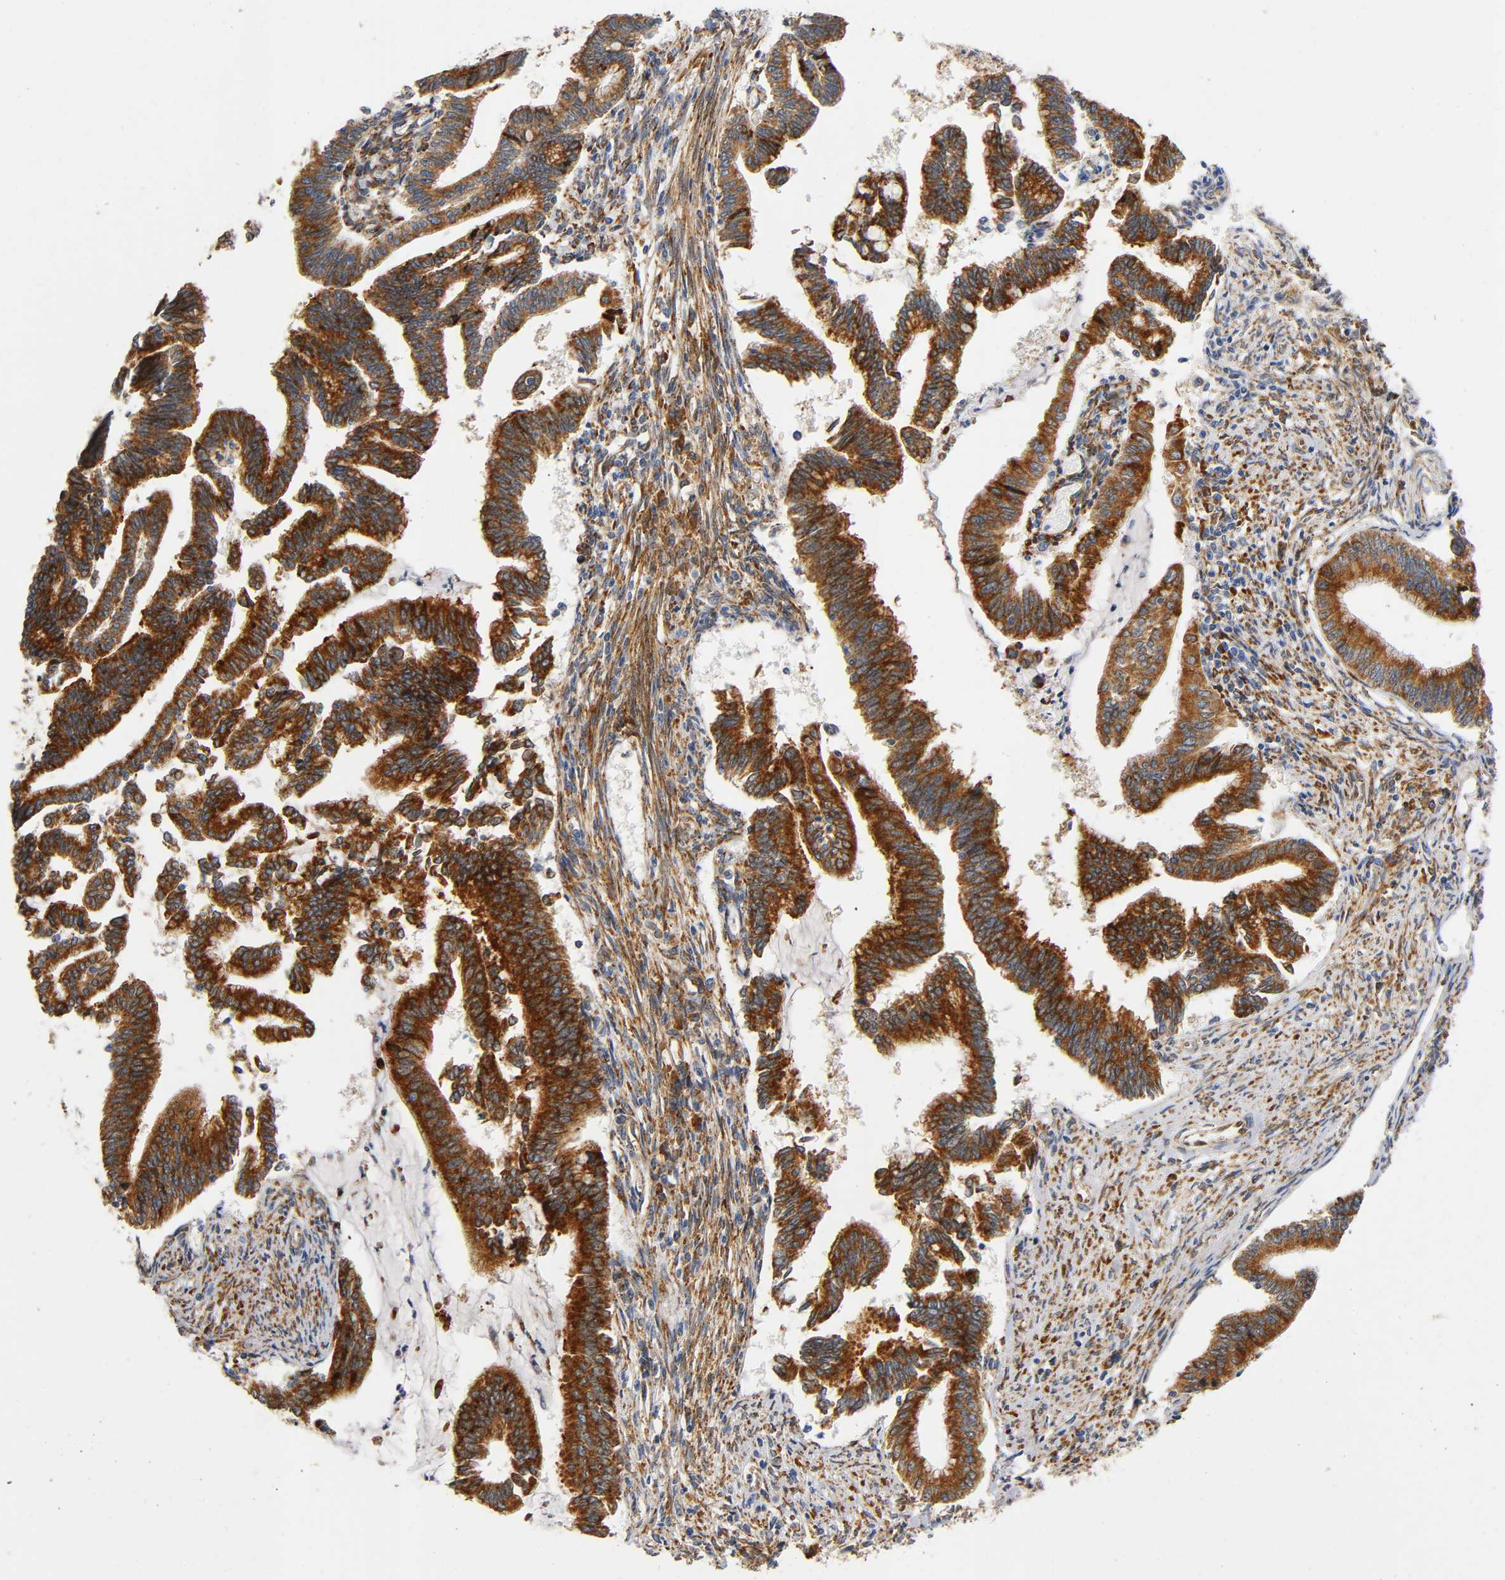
{"staining": {"intensity": "strong", "quantity": ">75%", "location": "cytoplasmic/membranous"}, "tissue": "cervical cancer", "cell_type": "Tumor cells", "image_type": "cancer", "snomed": [{"axis": "morphology", "description": "Adenocarcinoma, NOS"}, {"axis": "topography", "description": "Cervix"}], "caption": "High-power microscopy captured an IHC image of cervical cancer (adenocarcinoma), revealing strong cytoplasmic/membranous positivity in about >75% of tumor cells.", "gene": "SOS2", "patient": {"sex": "female", "age": 36}}